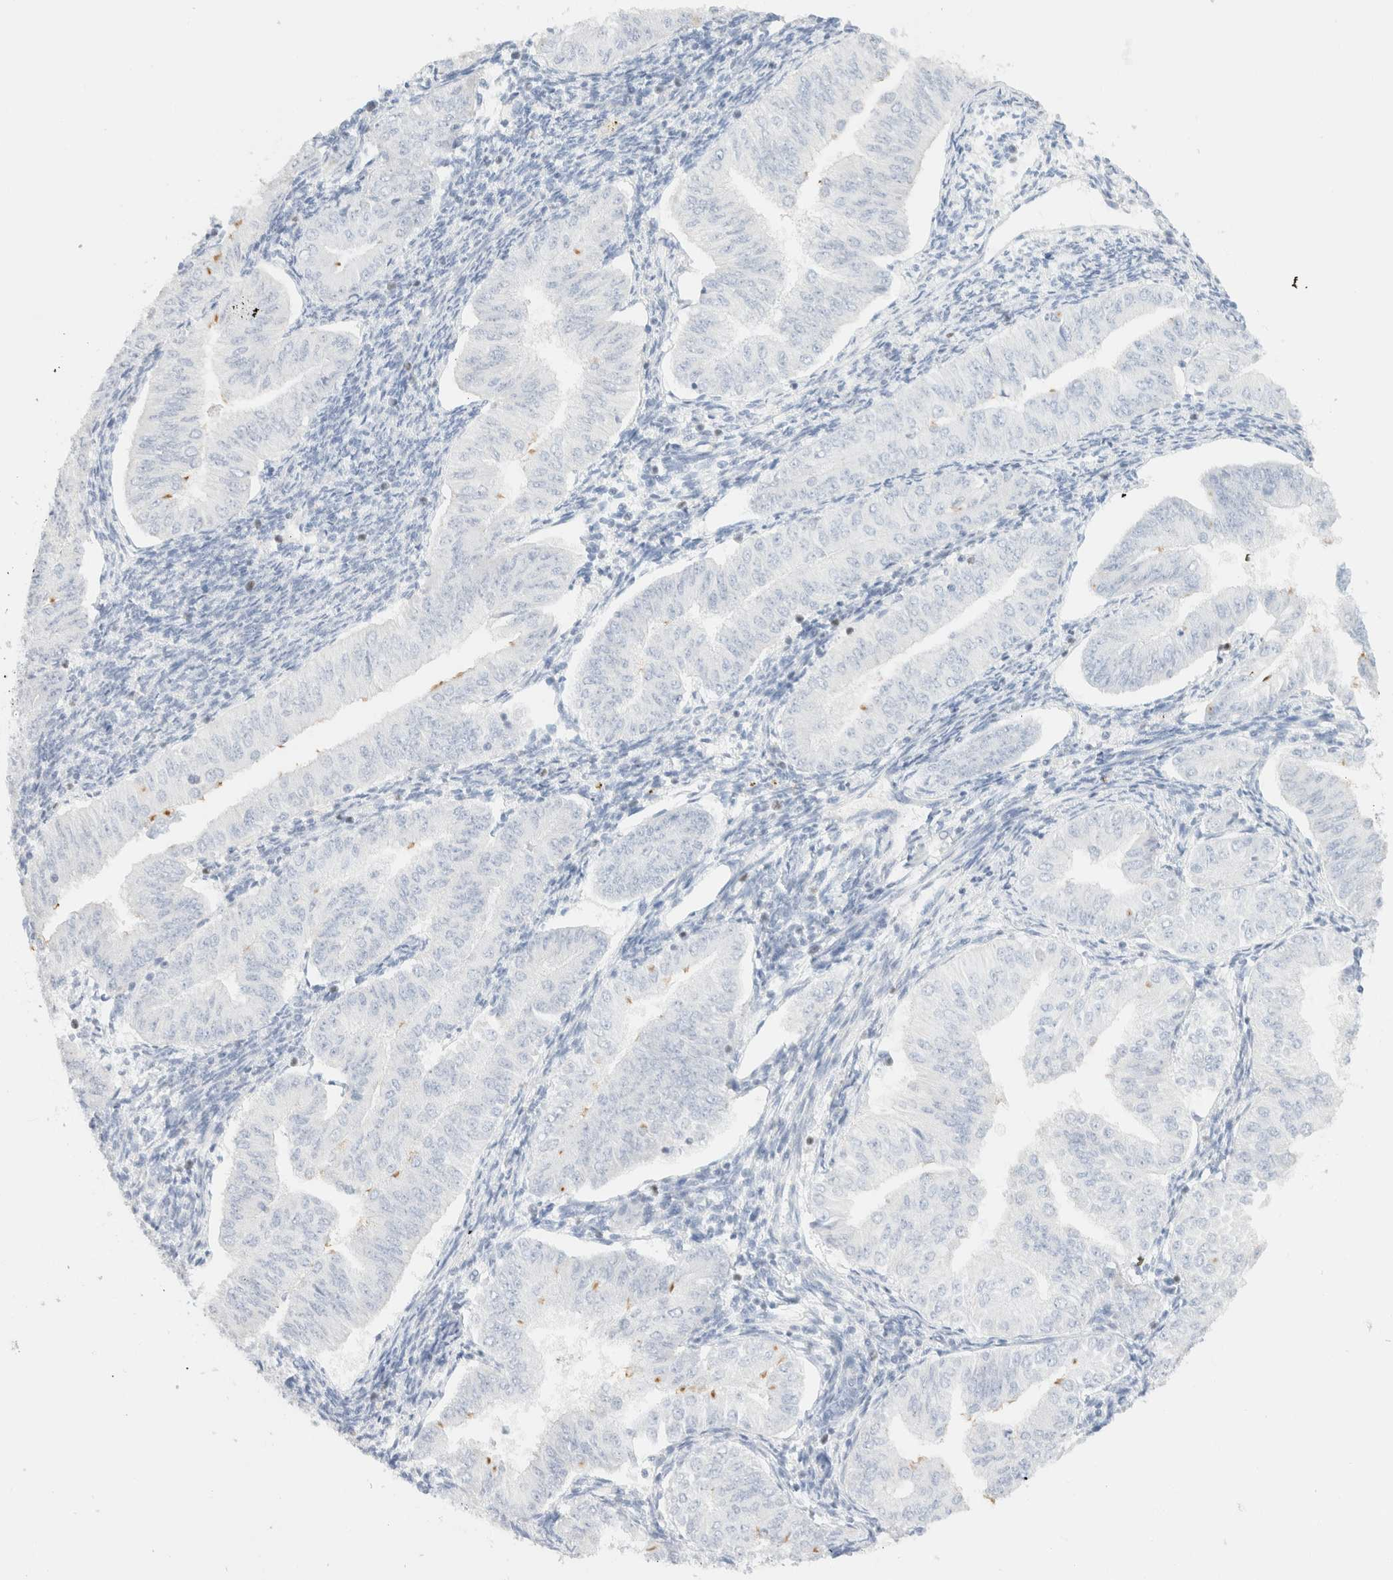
{"staining": {"intensity": "negative", "quantity": "none", "location": "none"}, "tissue": "endometrial cancer", "cell_type": "Tumor cells", "image_type": "cancer", "snomed": [{"axis": "morphology", "description": "Normal tissue, NOS"}, {"axis": "morphology", "description": "Adenocarcinoma, NOS"}, {"axis": "topography", "description": "Endometrium"}], "caption": "This is a histopathology image of IHC staining of endometrial adenocarcinoma, which shows no staining in tumor cells.", "gene": "IKZF3", "patient": {"sex": "female", "age": 53}}